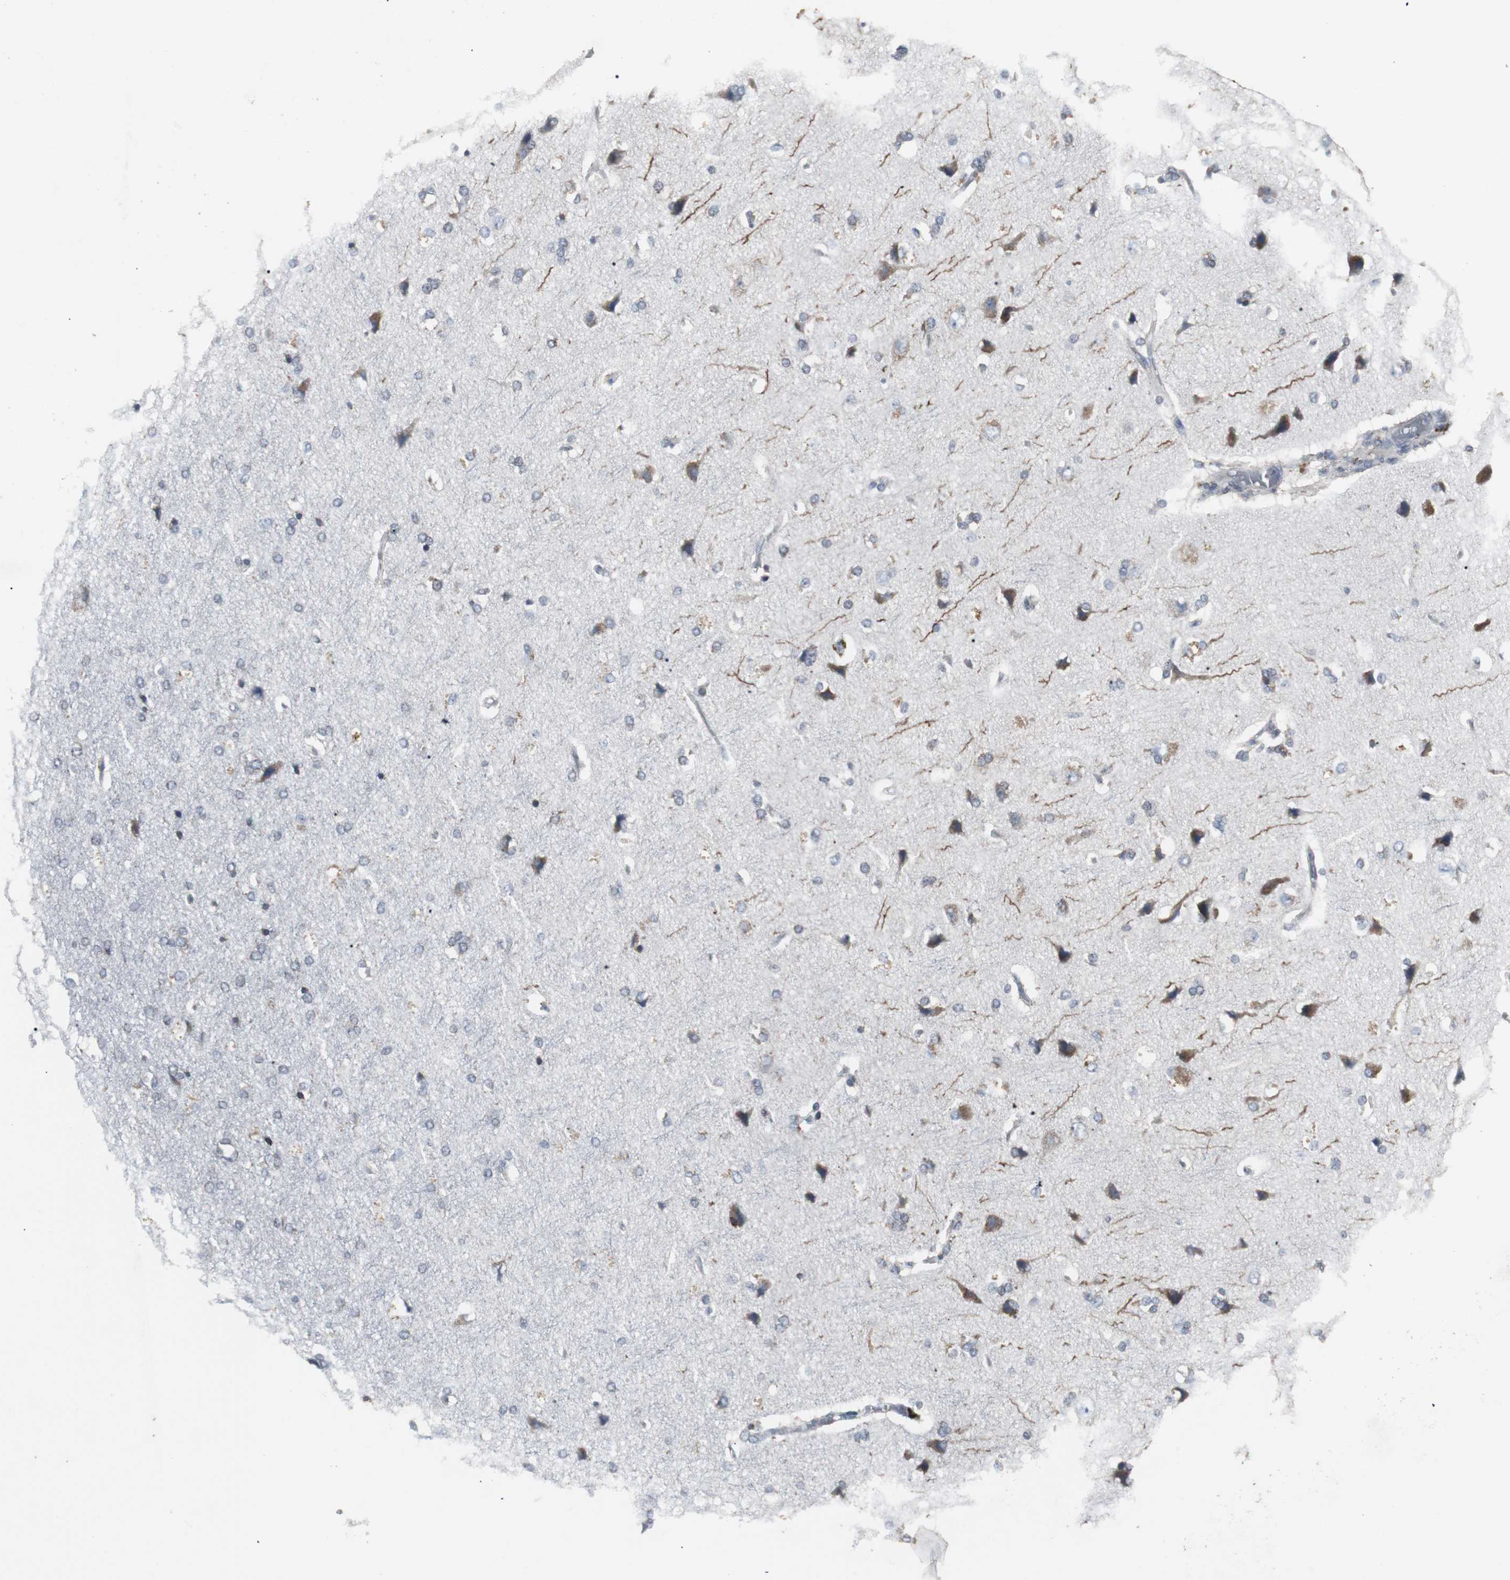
{"staining": {"intensity": "negative", "quantity": "none", "location": "none"}, "tissue": "cerebral cortex", "cell_type": "Endothelial cells", "image_type": "normal", "snomed": [{"axis": "morphology", "description": "Normal tissue, NOS"}, {"axis": "topography", "description": "Cerebral cortex"}], "caption": "Normal cerebral cortex was stained to show a protein in brown. There is no significant expression in endothelial cells. (DAB (3,3'-diaminobenzidine) immunohistochemistry with hematoxylin counter stain).", "gene": "ACAA1", "patient": {"sex": "male", "age": 62}}